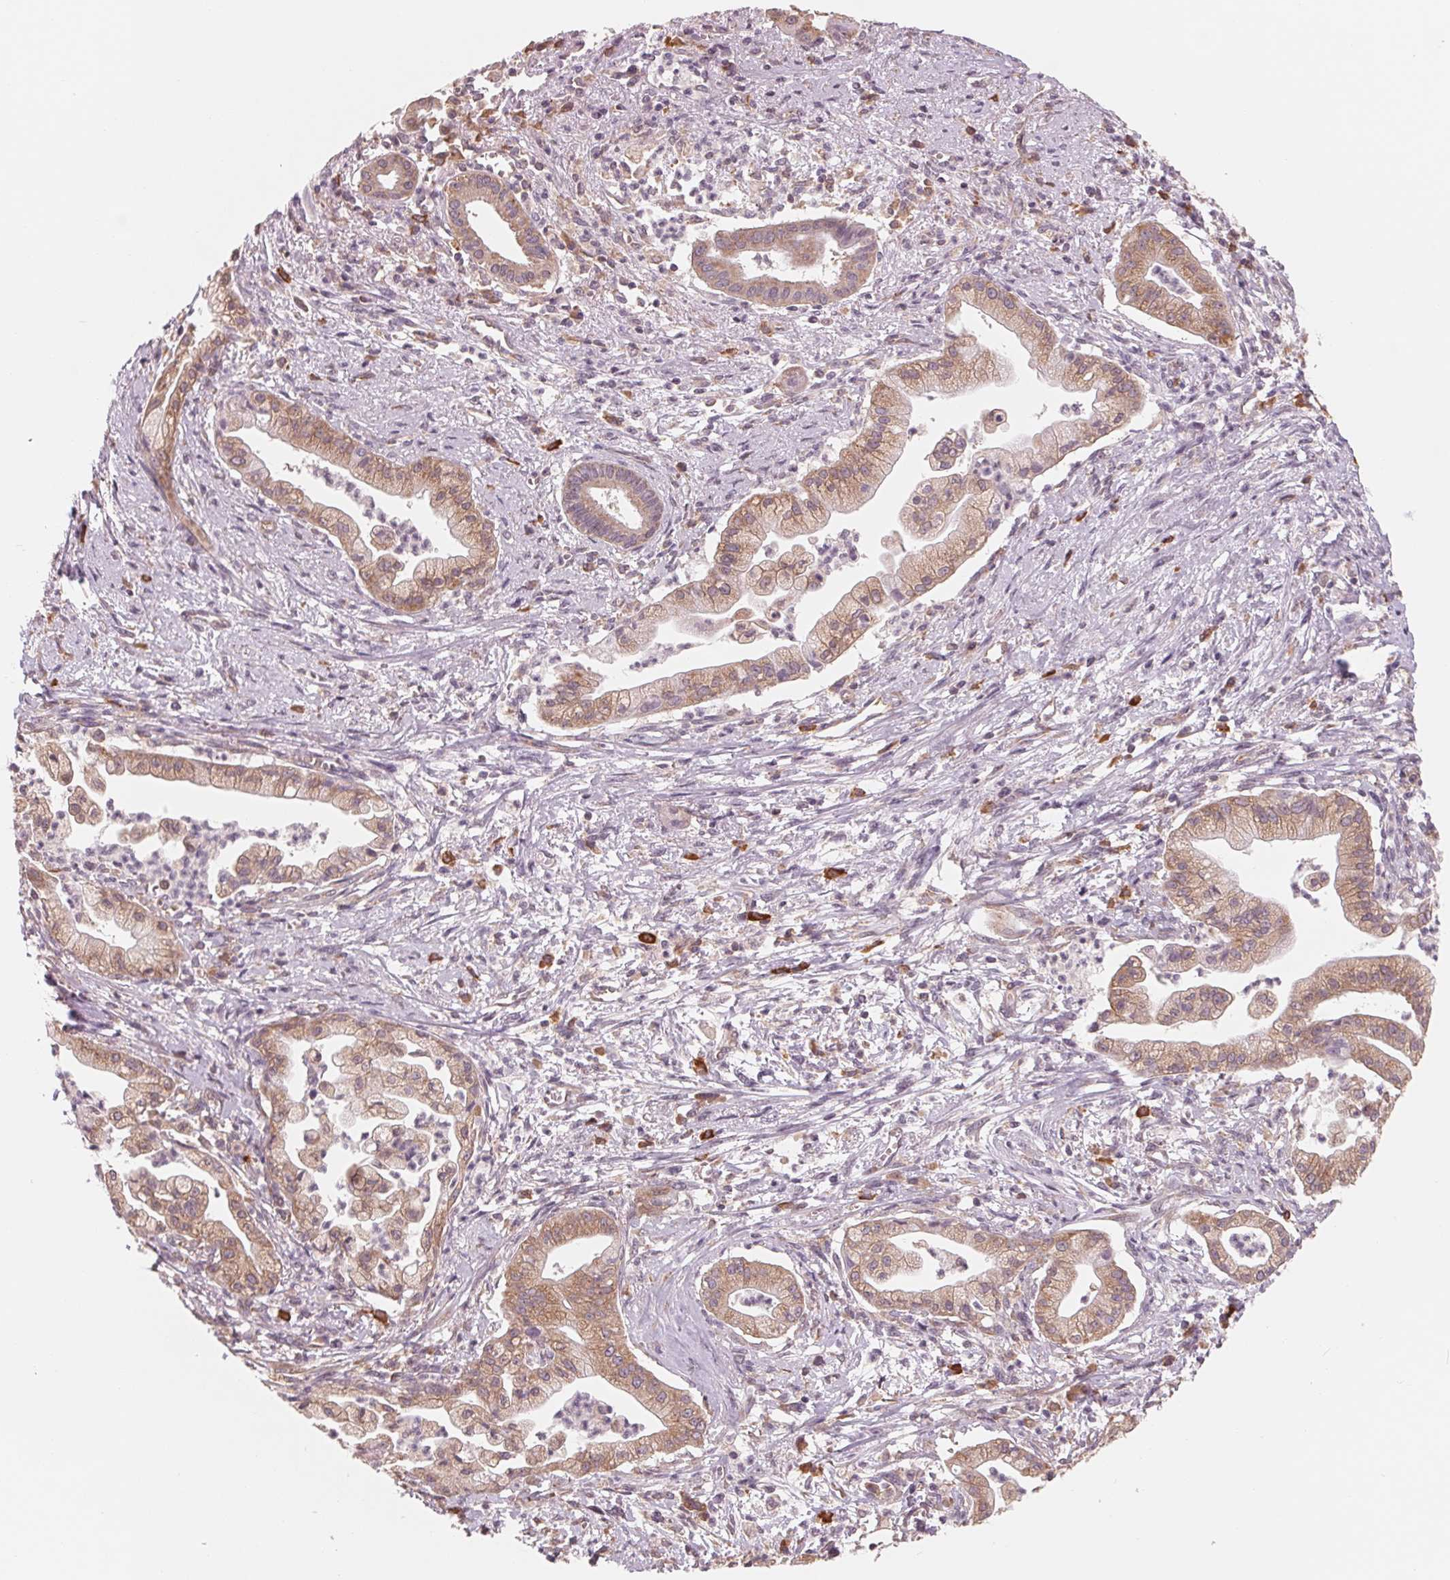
{"staining": {"intensity": "moderate", "quantity": ">75%", "location": "cytoplasmic/membranous"}, "tissue": "pancreatic cancer", "cell_type": "Tumor cells", "image_type": "cancer", "snomed": [{"axis": "morphology", "description": "Normal tissue, NOS"}, {"axis": "morphology", "description": "Adenocarcinoma, NOS"}, {"axis": "topography", "description": "Lymph node"}, {"axis": "topography", "description": "Pancreas"}], "caption": "Pancreatic cancer stained with DAB (3,3'-diaminobenzidine) IHC reveals medium levels of moderate cytoplasmic/membranous expression in about >75% of tumor cells.", "gene": "GIGYF2", "patient": {"sex": "female", "age": 58}}